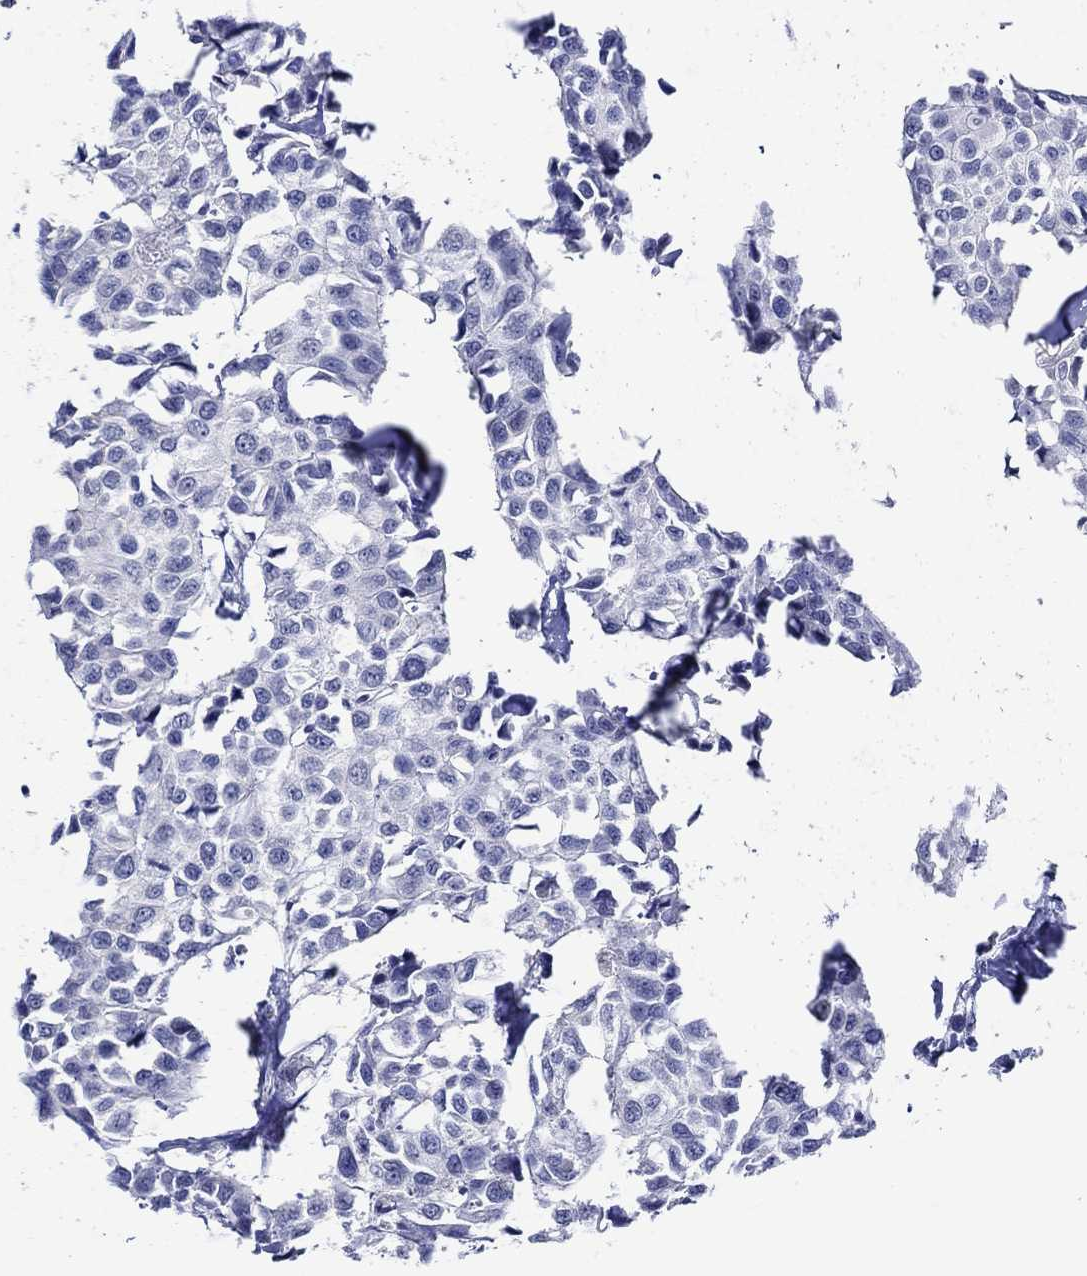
{"staining": {"intensity": "negative", "quantity": "none", "location": "none"}, "tissue": "breast cancer", "cell_type": "Tumor cells", "image_type": "cancer", "snomed": [{"axis": "morphology", "description": "Duct carcinoma"}, {"axis": "topography", "description": "Breast"}], "caption": "IHC of breast invasive ductal carcinoma exhibits no positivity in tumor cells.", "gene": "CRYAB", "patient": {"sex": "female", "age": 80}}